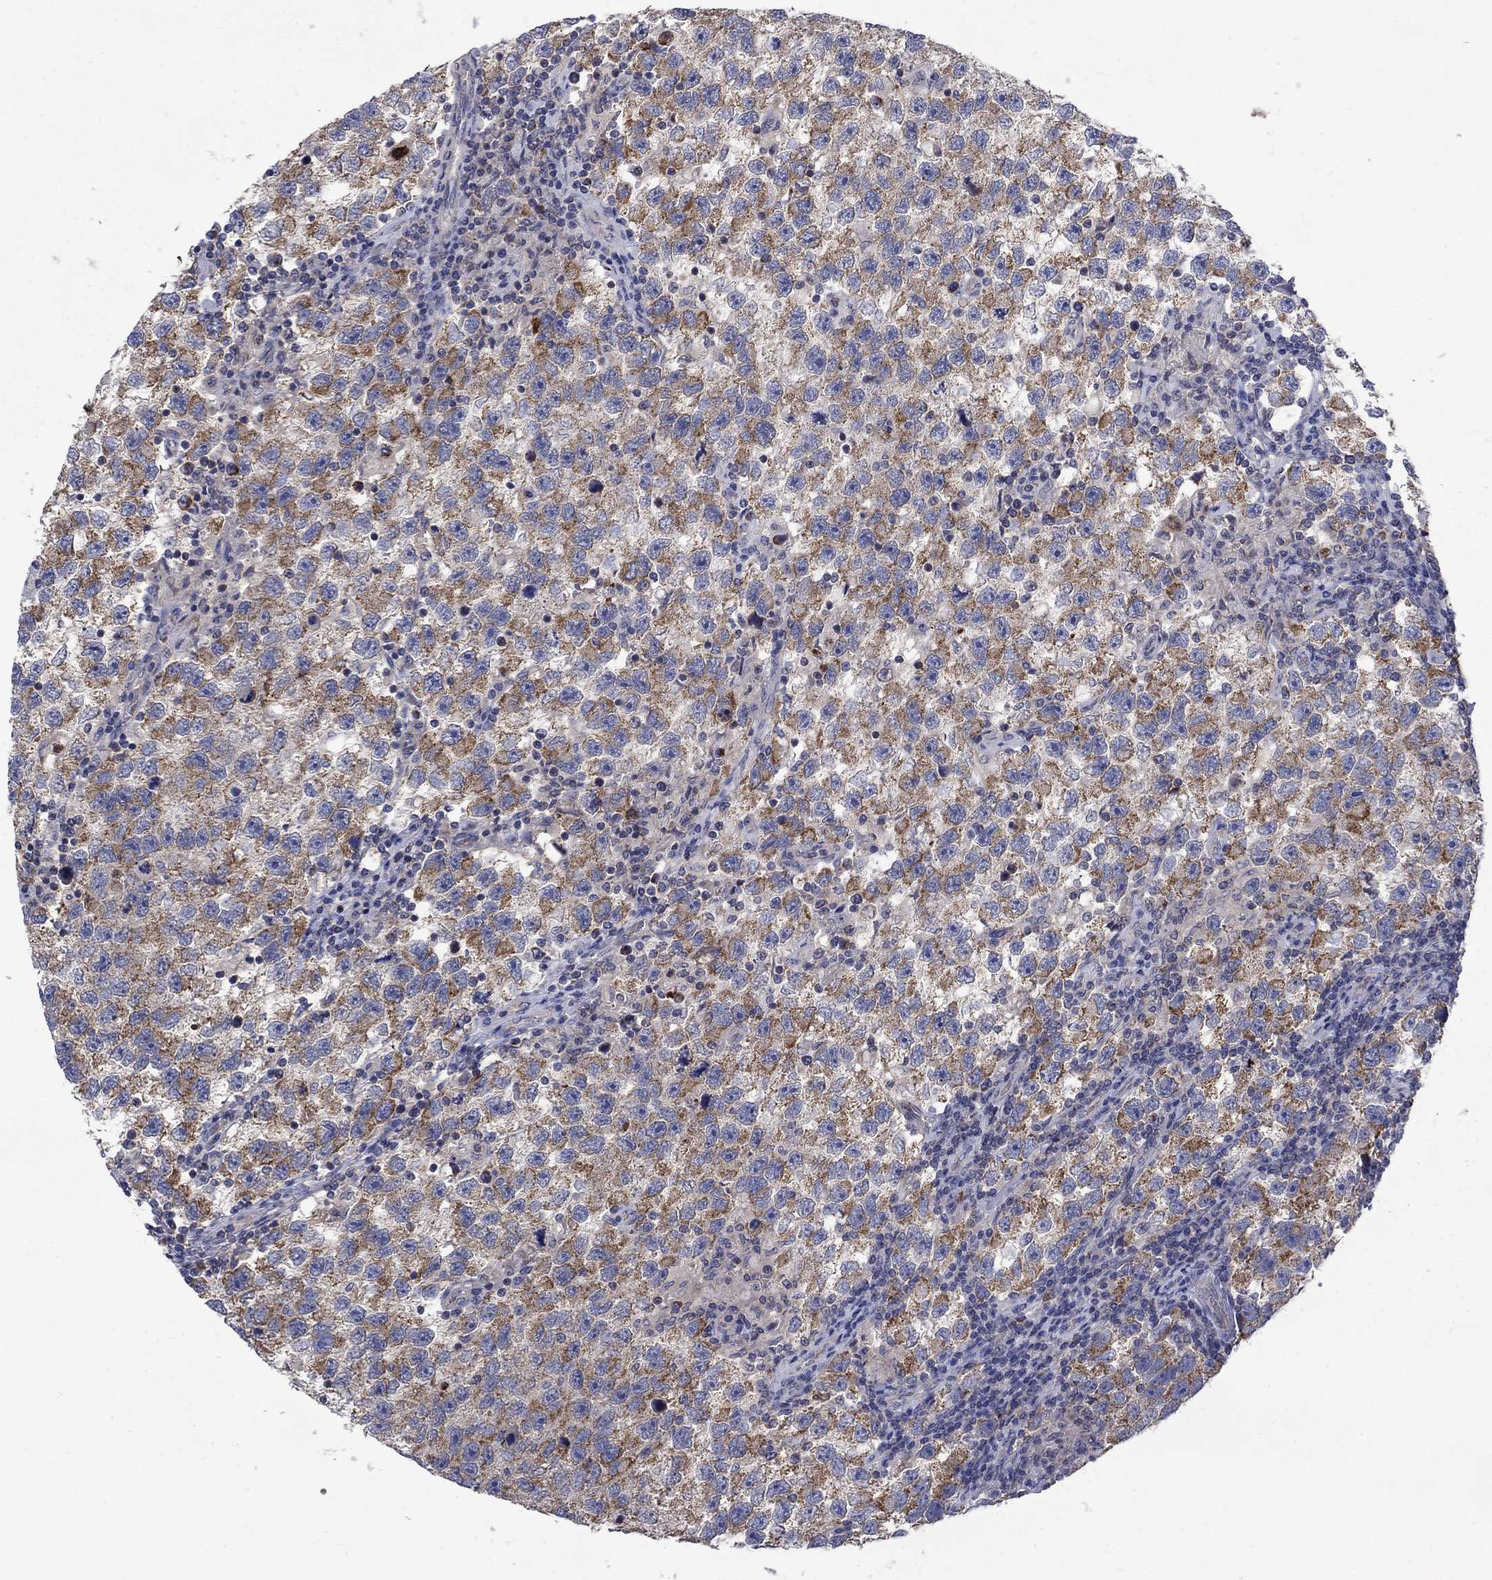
{"staining": {"intensity": "strong", "quantity": "25%-75%", "location": "cytoplasmic/membranous"}, "tissue": "testis cancer", "cell_type": "Tumor cells", "image_type": "cancer", "snomed": [{"axis": "morphology", "description": "Seminoma, NOS"}, {"axis": "topography", "description": "Testis"}], "caption": "Testis cancer (seminoma) was stained to show a protein in brown. There is high levels of strong cytoplasmic/membranous expression in approximately 25%-75% of tumor cells.", "gene": "HSPA12A", "patient": {"sex": "male", "age": 26}}